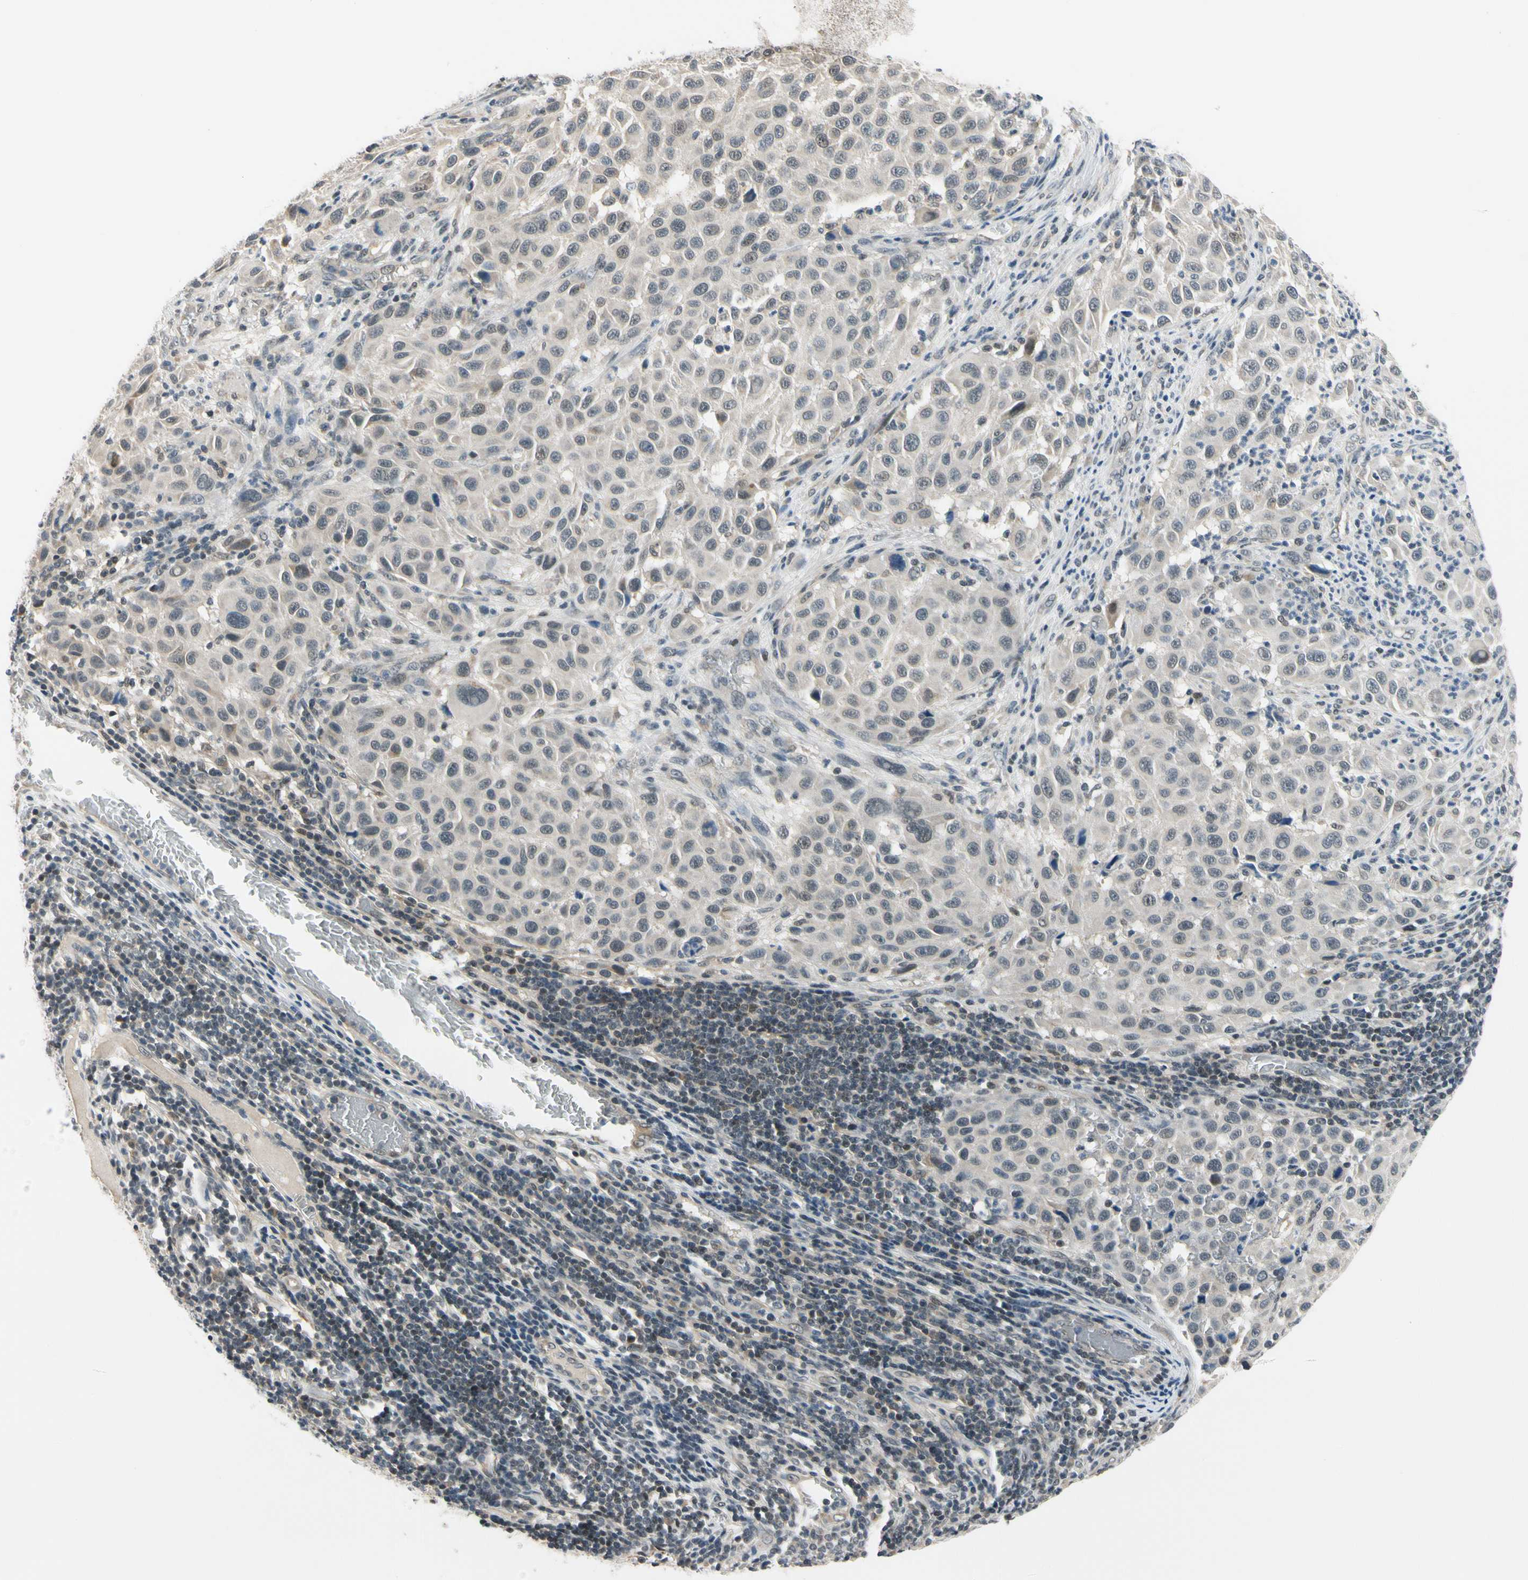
{"staining": {"intensity": "negative", "quantity": "none", "location": "none"}, "tissue": "melanoma", "cell_type": "Tumor cells", "image_type": "cancer", "snomed": [{"axis": "morphology", "description": "Malignant melanoma, Metastatic site"}, {"axis": "topography", "description": "Lymph node"}], "caption": "IHC micrograph of neoplastic tissue: human melanoma stained with DAB (3,3'-diaminobenzidine) displays no significant protein staining in tumor cells. Nuclei are stained in blue.", "gene": "TAF12", "patient": {"sex": "male", "age": 61}}